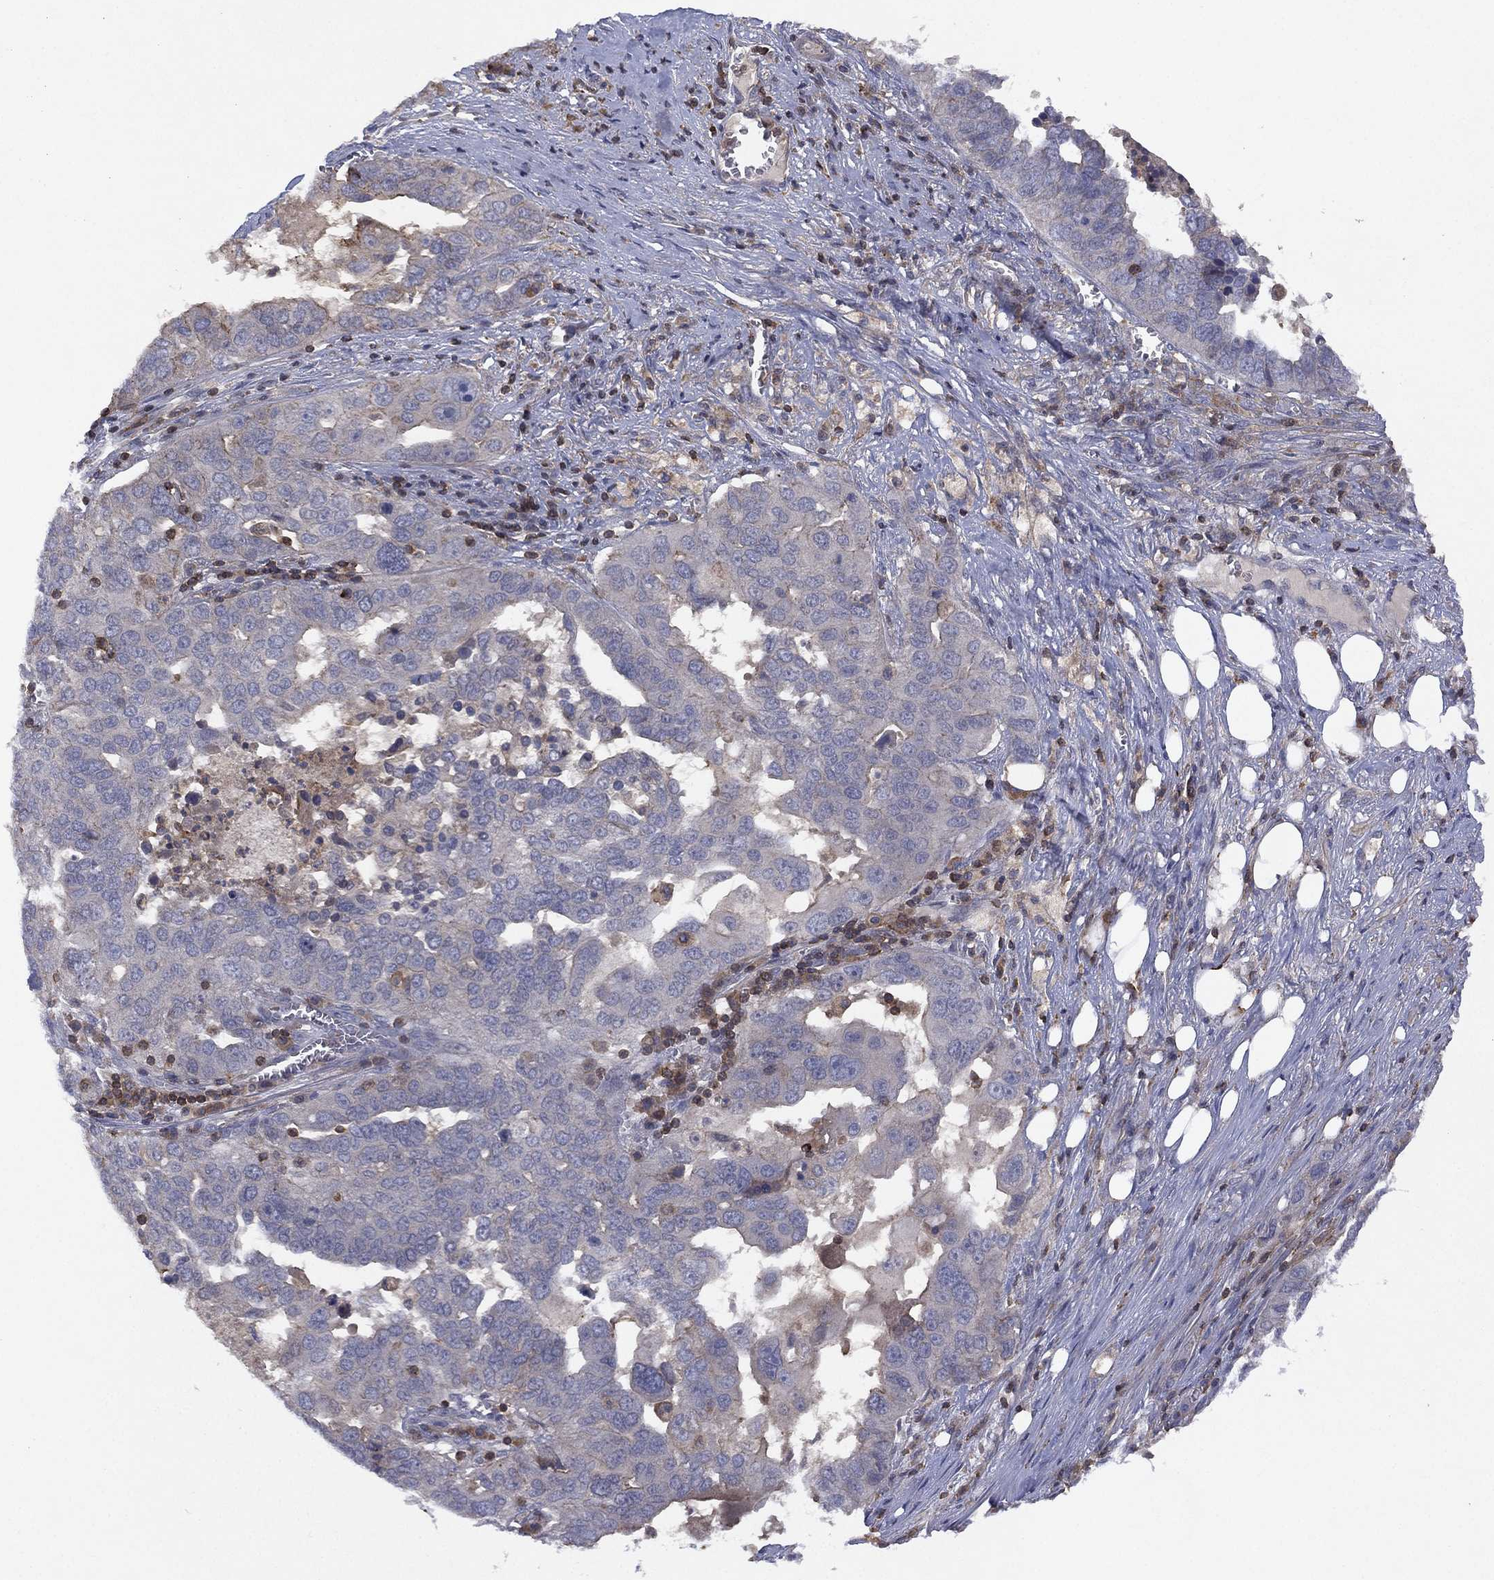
{"staining": {"intensity": "weak", "quantity": "<25%", "location": "cytoplasmic/membranous"}, "tissue": "ovarian cancer", "cell_type": "Tumor cells", "image_type": "cancer", "snomed": [{"axis": "morphology", "description": "Carcinoma, endometroid"}, {"axis": "topography", "description": "Soft tissue"}, {"axis": "topography", "description": "Ovary"}], "caption": "Ovarian cancer (endometroid carcinoma) was stained to show a protein in brown. There is no significant positivity in tumor cells.", "gene": "DOCK8", "patient": {"sex": "female", "age": 52}}